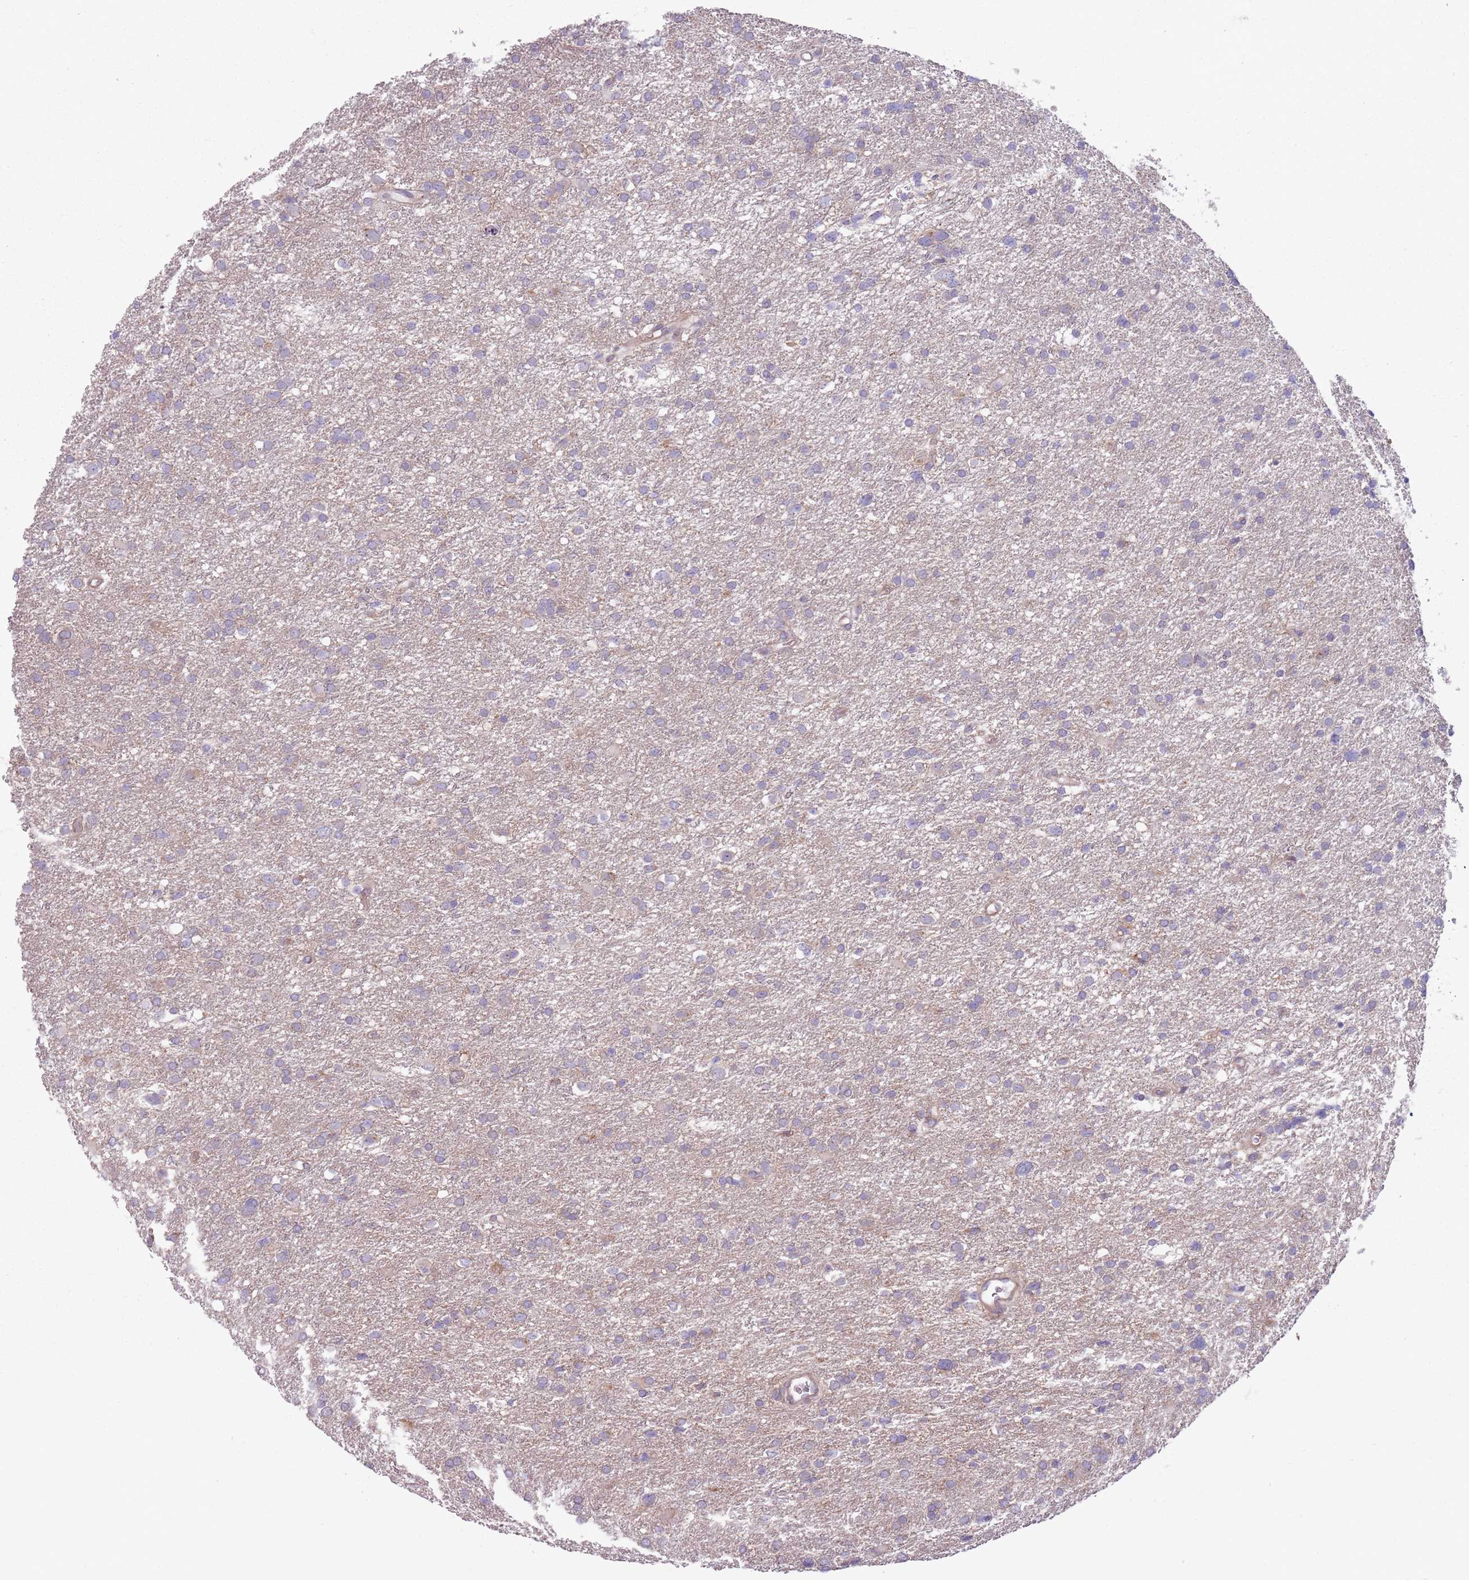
{"staining": {"intensity": "negative", "quantity": "none", "location": "none"}, "tissue": "glioma", "cell_type": "Tumor cells", "image_type": "cancer", "snomed": [{"axis": "morphology", "description": "Glioma, malignant, Low grade"}, {"axis": "topography", "description": "Brain"}], "caption": "There is no significant staining in tumor cells of malignant glioma (low-grade). (DAB immunohistochemistry, high magnification).", "gene": "CCDC150", "patient": {"sex": "female", "age": 32}}